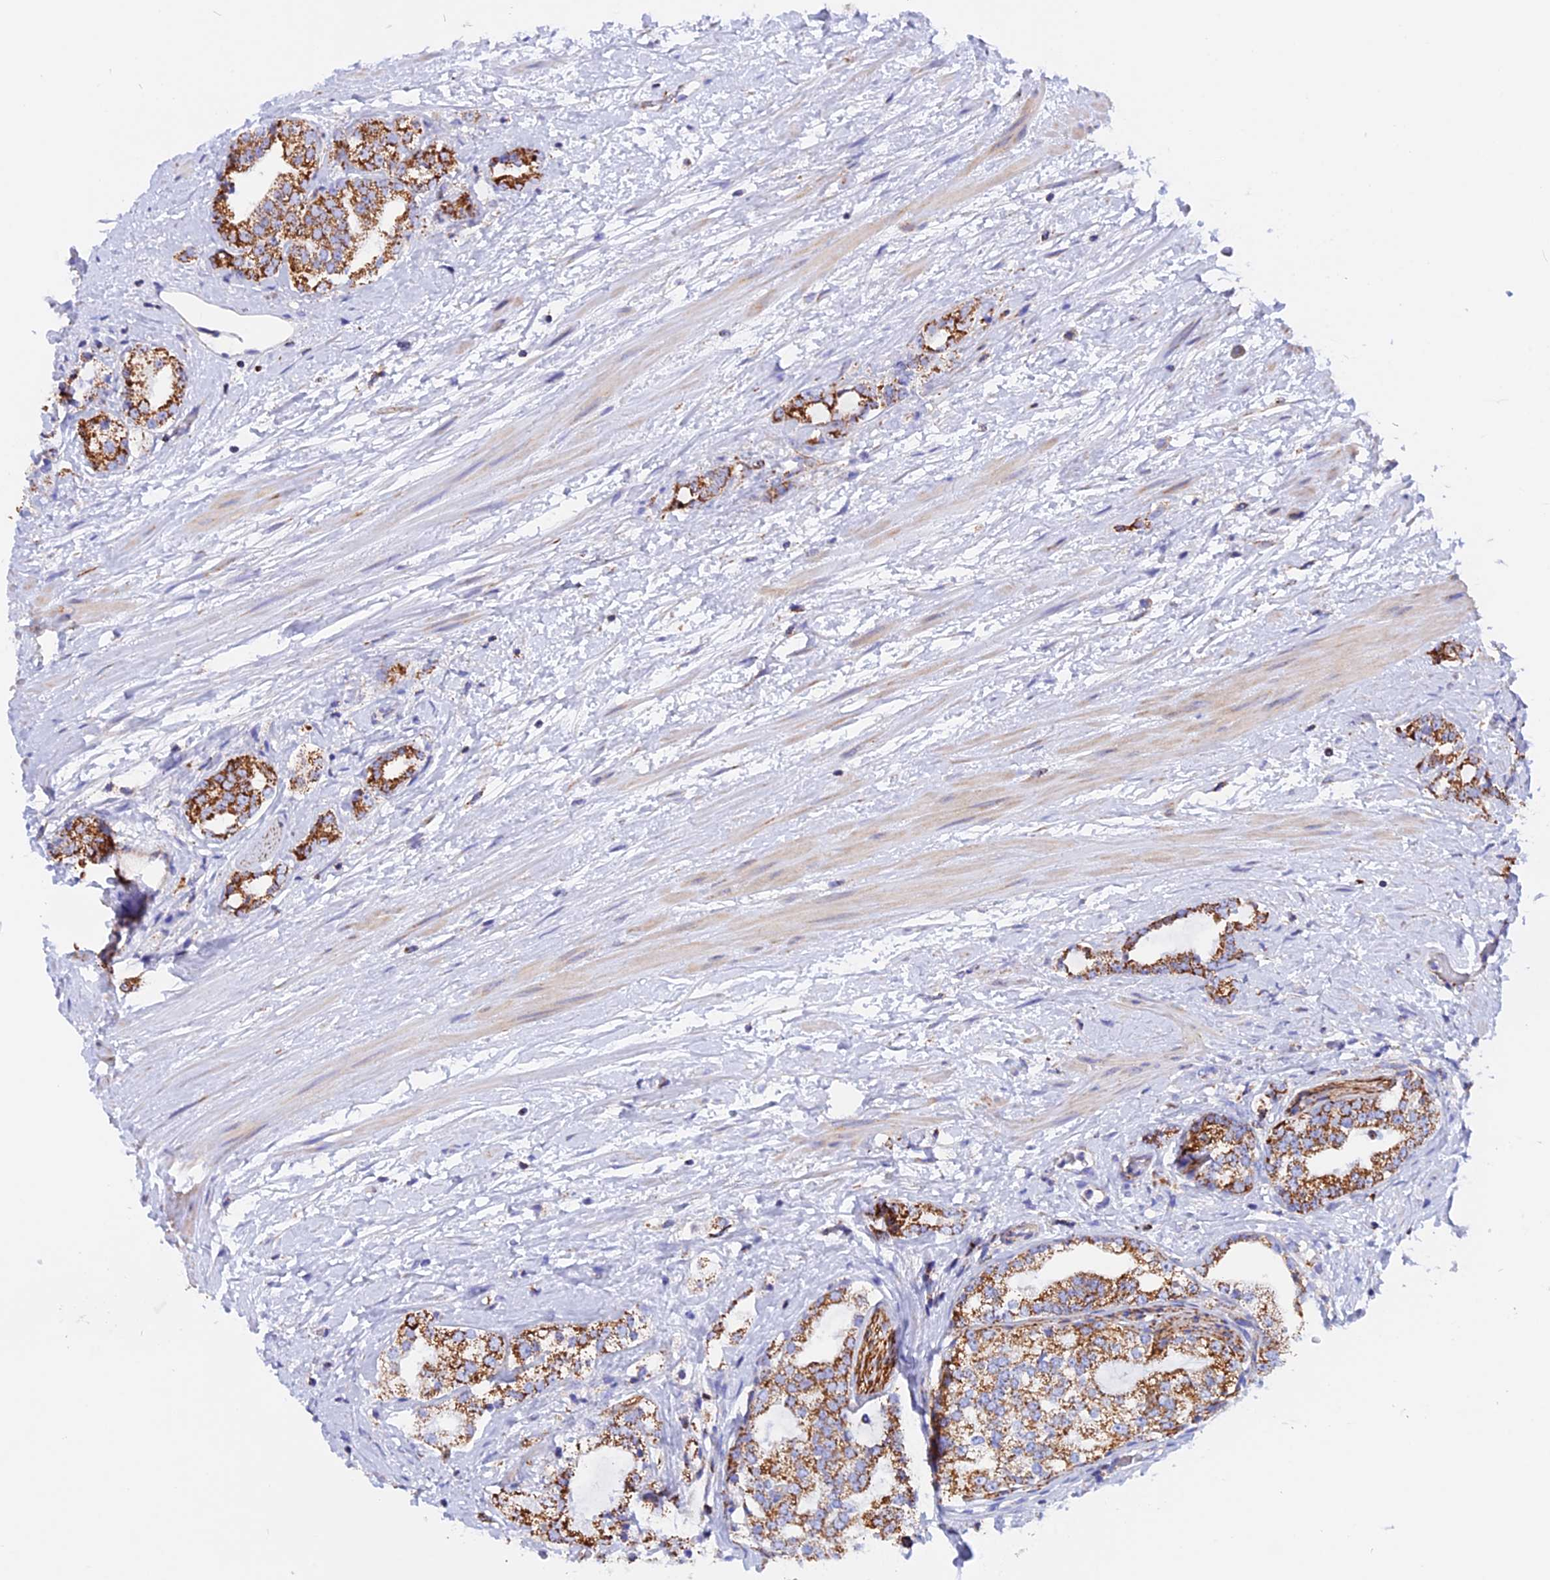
{"staining": {"intensity": "strong", "quantity": ">75%", "location": "cytoplasmic/membranous"}, "tissue": "prostate cancer", "cell_type": "Tumor cells", "image_type": "cancer", "snomed": [{"axis": "morphology", "description": "Adenocarcinoma, High grade"}, {"axis": "topography", "description": "Prostate"}], "caption": "Human adenocarcinoma (high-grade) (prostate) stained with a brown dye reveals strong cytoplasmic/membranous positive expression in approximately >75% of tumor cells.", "gene": "GCDH", "patient": {"sex": "male", "age": 64}}